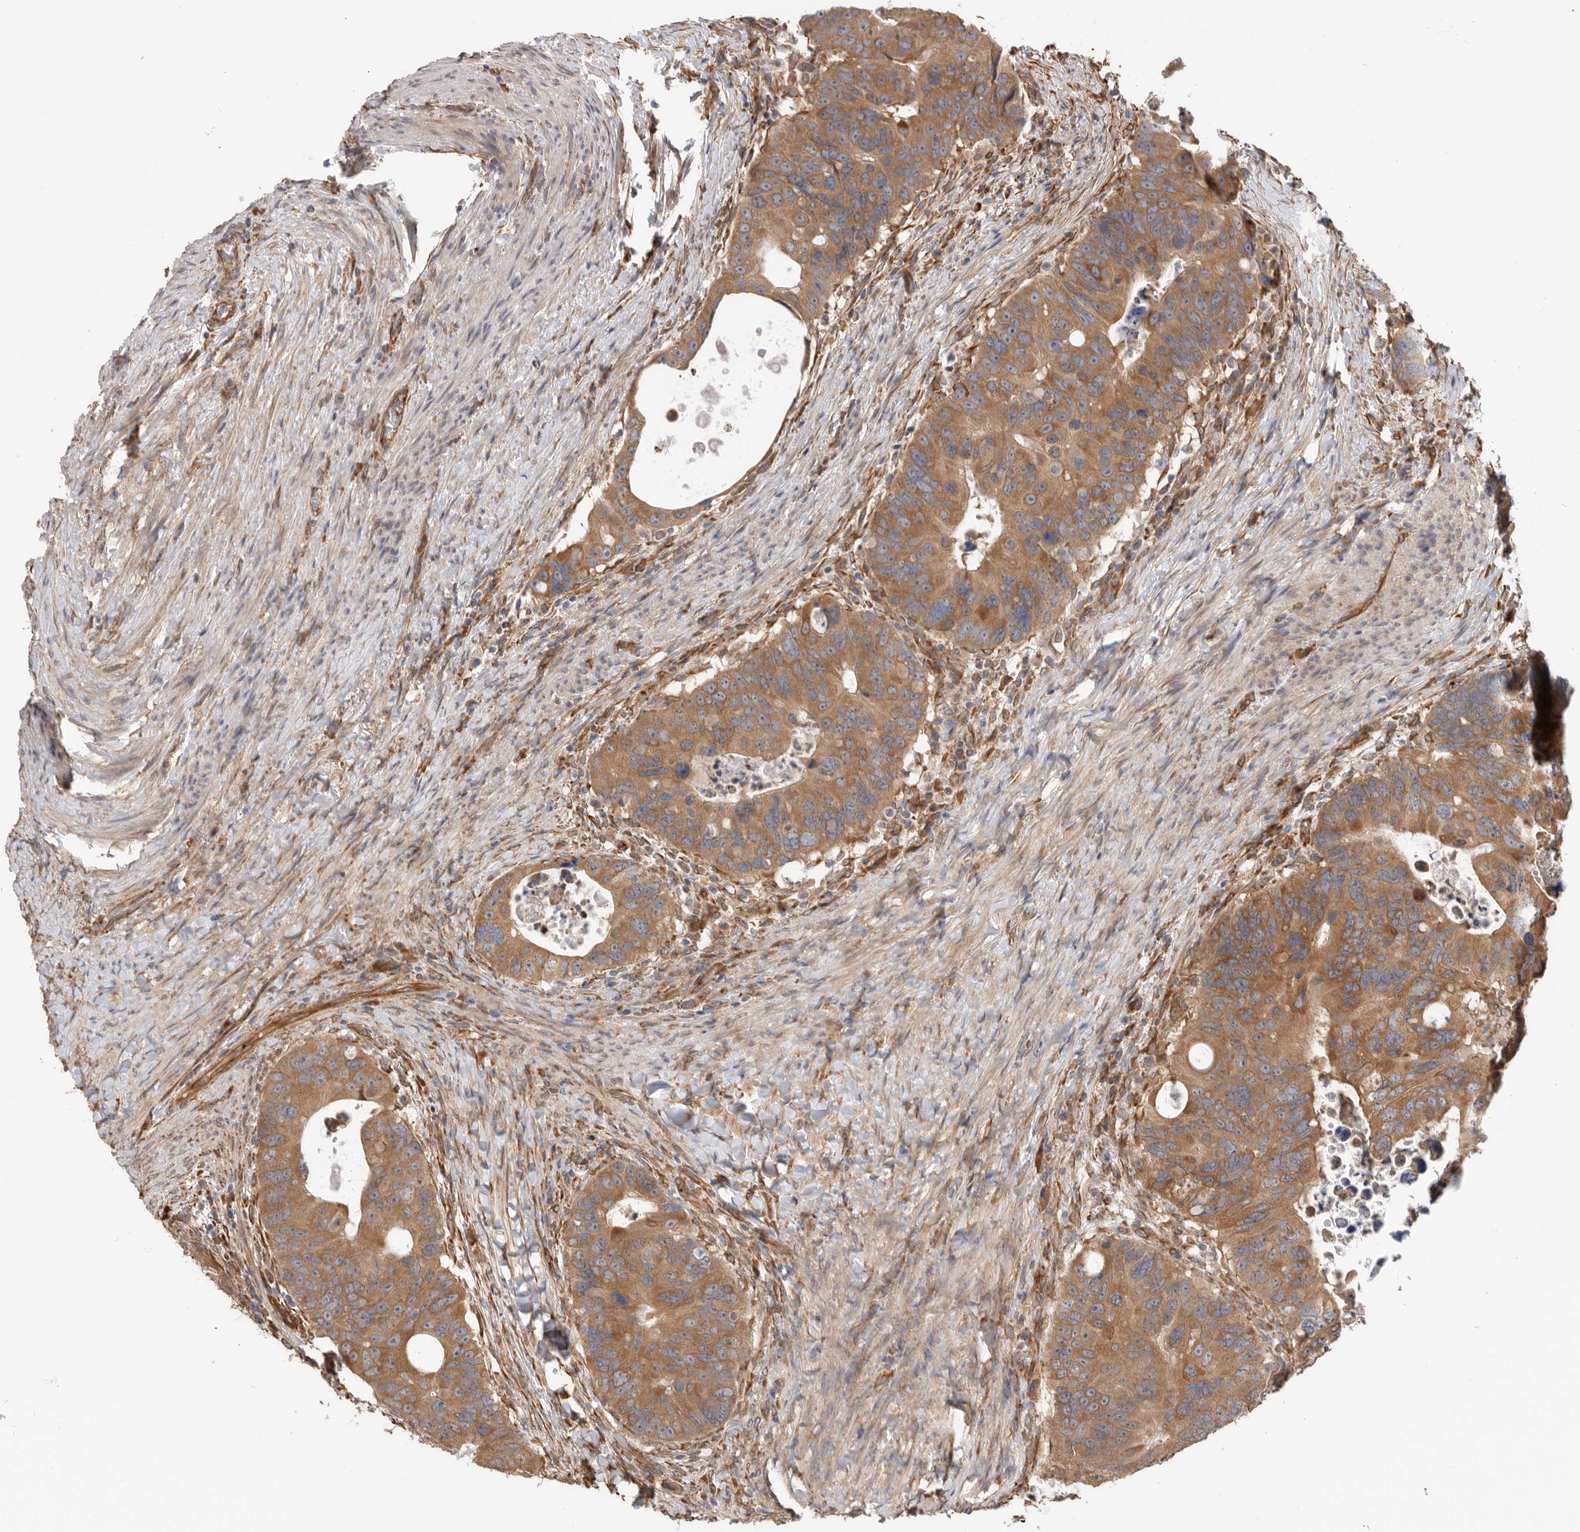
{"staining": {"intensity": "moderate", "quantity": ">75%", "location": "cytoplasmic/membranous"}, "tissue": "colorectal cancer", "cell_type": "Tumor cells", "image_type": "cancer", "snomed": [{"axis": "morphology", "description": "Adenocarcinoma, NOS"}, {"axis": "topography", "description": "Rectum"}], "caption": "Brown immunohistochemical staining in human colorectal adenocarcinoma displays moderate cytoplasmic/membranous staining in approximately >75% of tumor cells.", "gene": "CDC42BPB", "patient": {"sex": "male", "age": 59}}